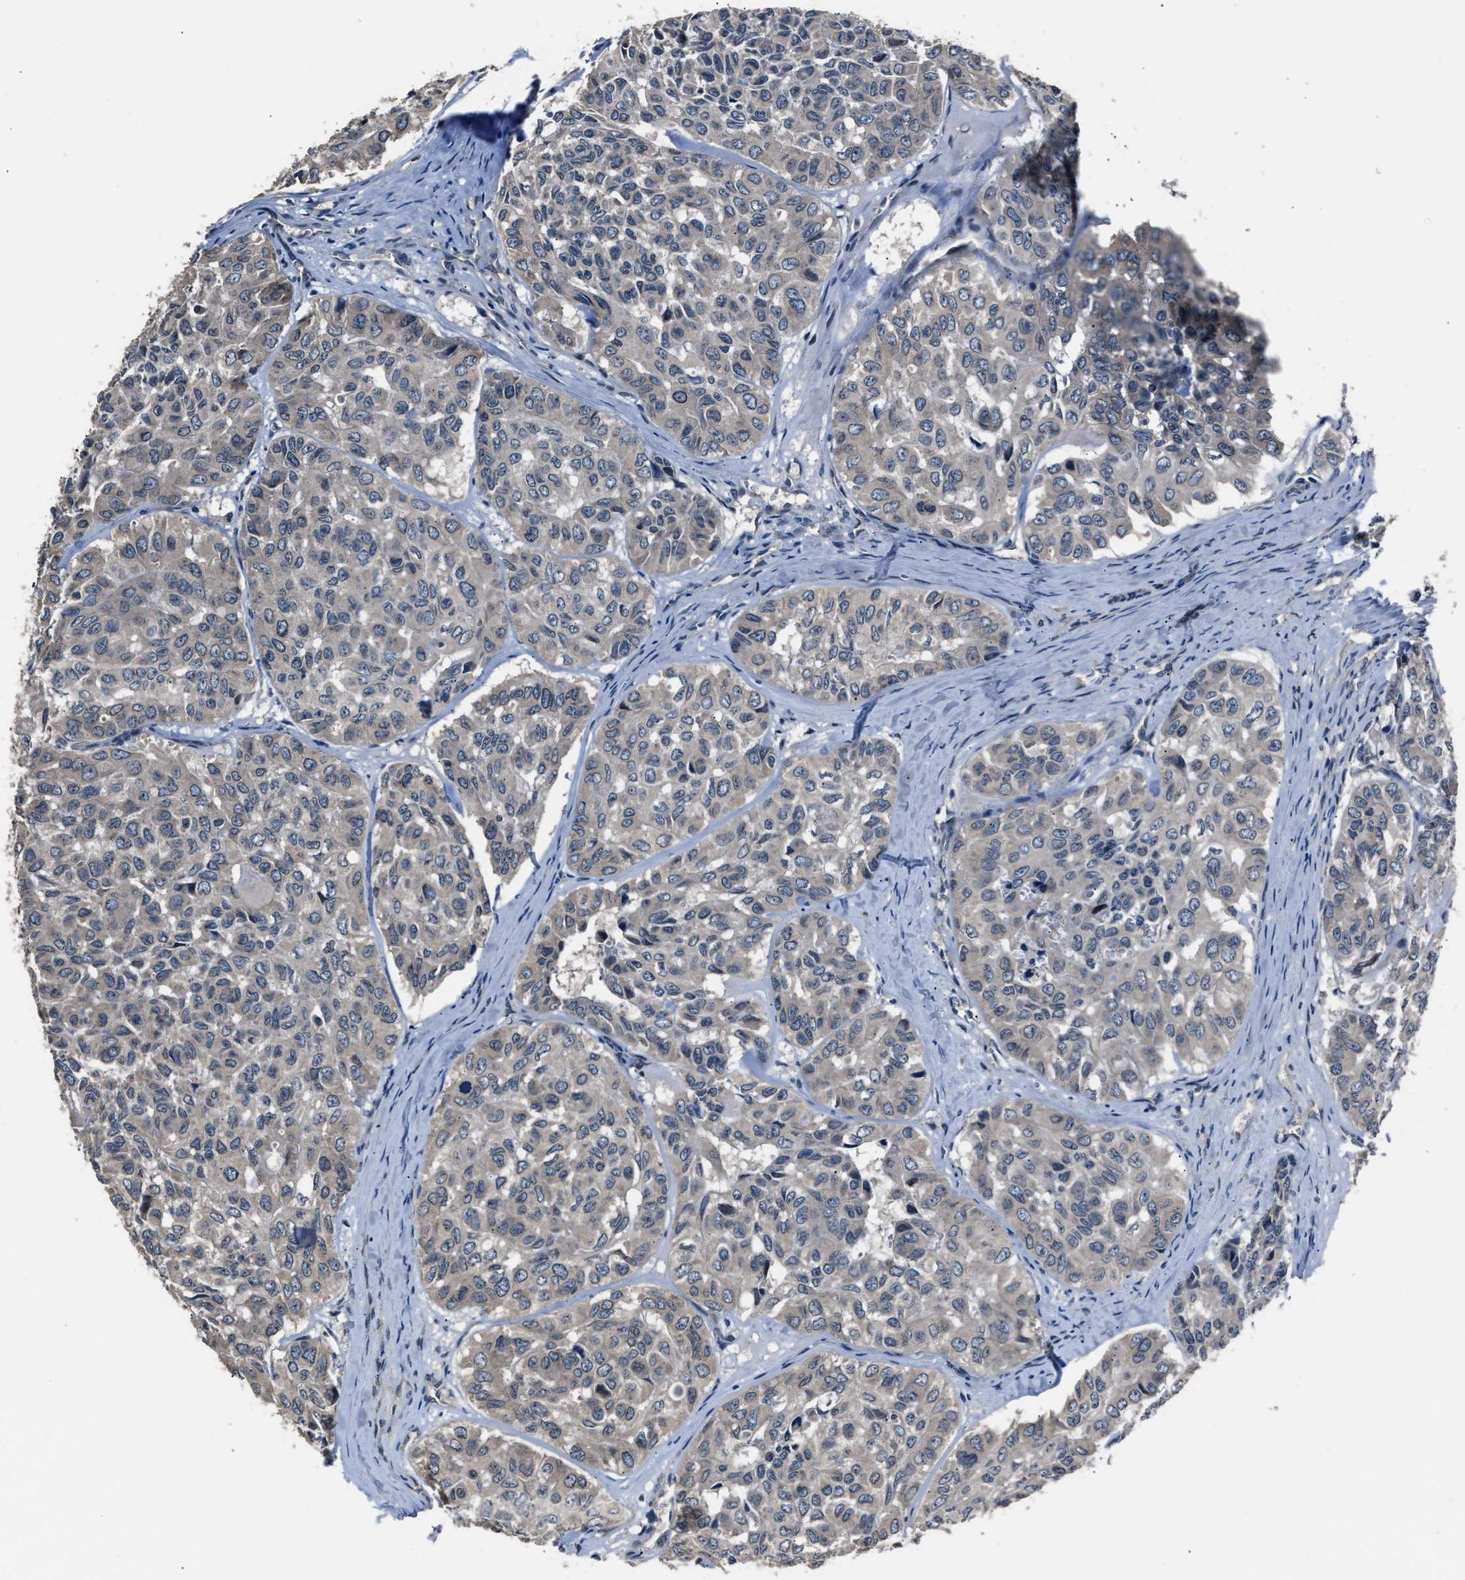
{"staining": {"intensity": "weak", "quantity": ">75%", "location": "cytoplasmic/membranous"}, "tissue": "head and neck cancer", "cell_type": "Tumor cells", "image_type": "cancer", "snomed": [{"axis": "morphology", "description": "Adenocarcinoma, NOS"}, {"axis": "topography", "description": "Salivary gland, NOS"}, {"axis": "topography", "description": "Head-Neck"}], "caption": "This image exhibits adenocarcinoma (head and neck) stained with immunohistochemistry (IHC) to label a protein in brown. The cytoplasmic/membranous of tumor cells show weak positivity for the protein. Nuclei are counter-stained blue.", "gene": "TNRC18", "patient": {"sex": "female", "age": 76}}